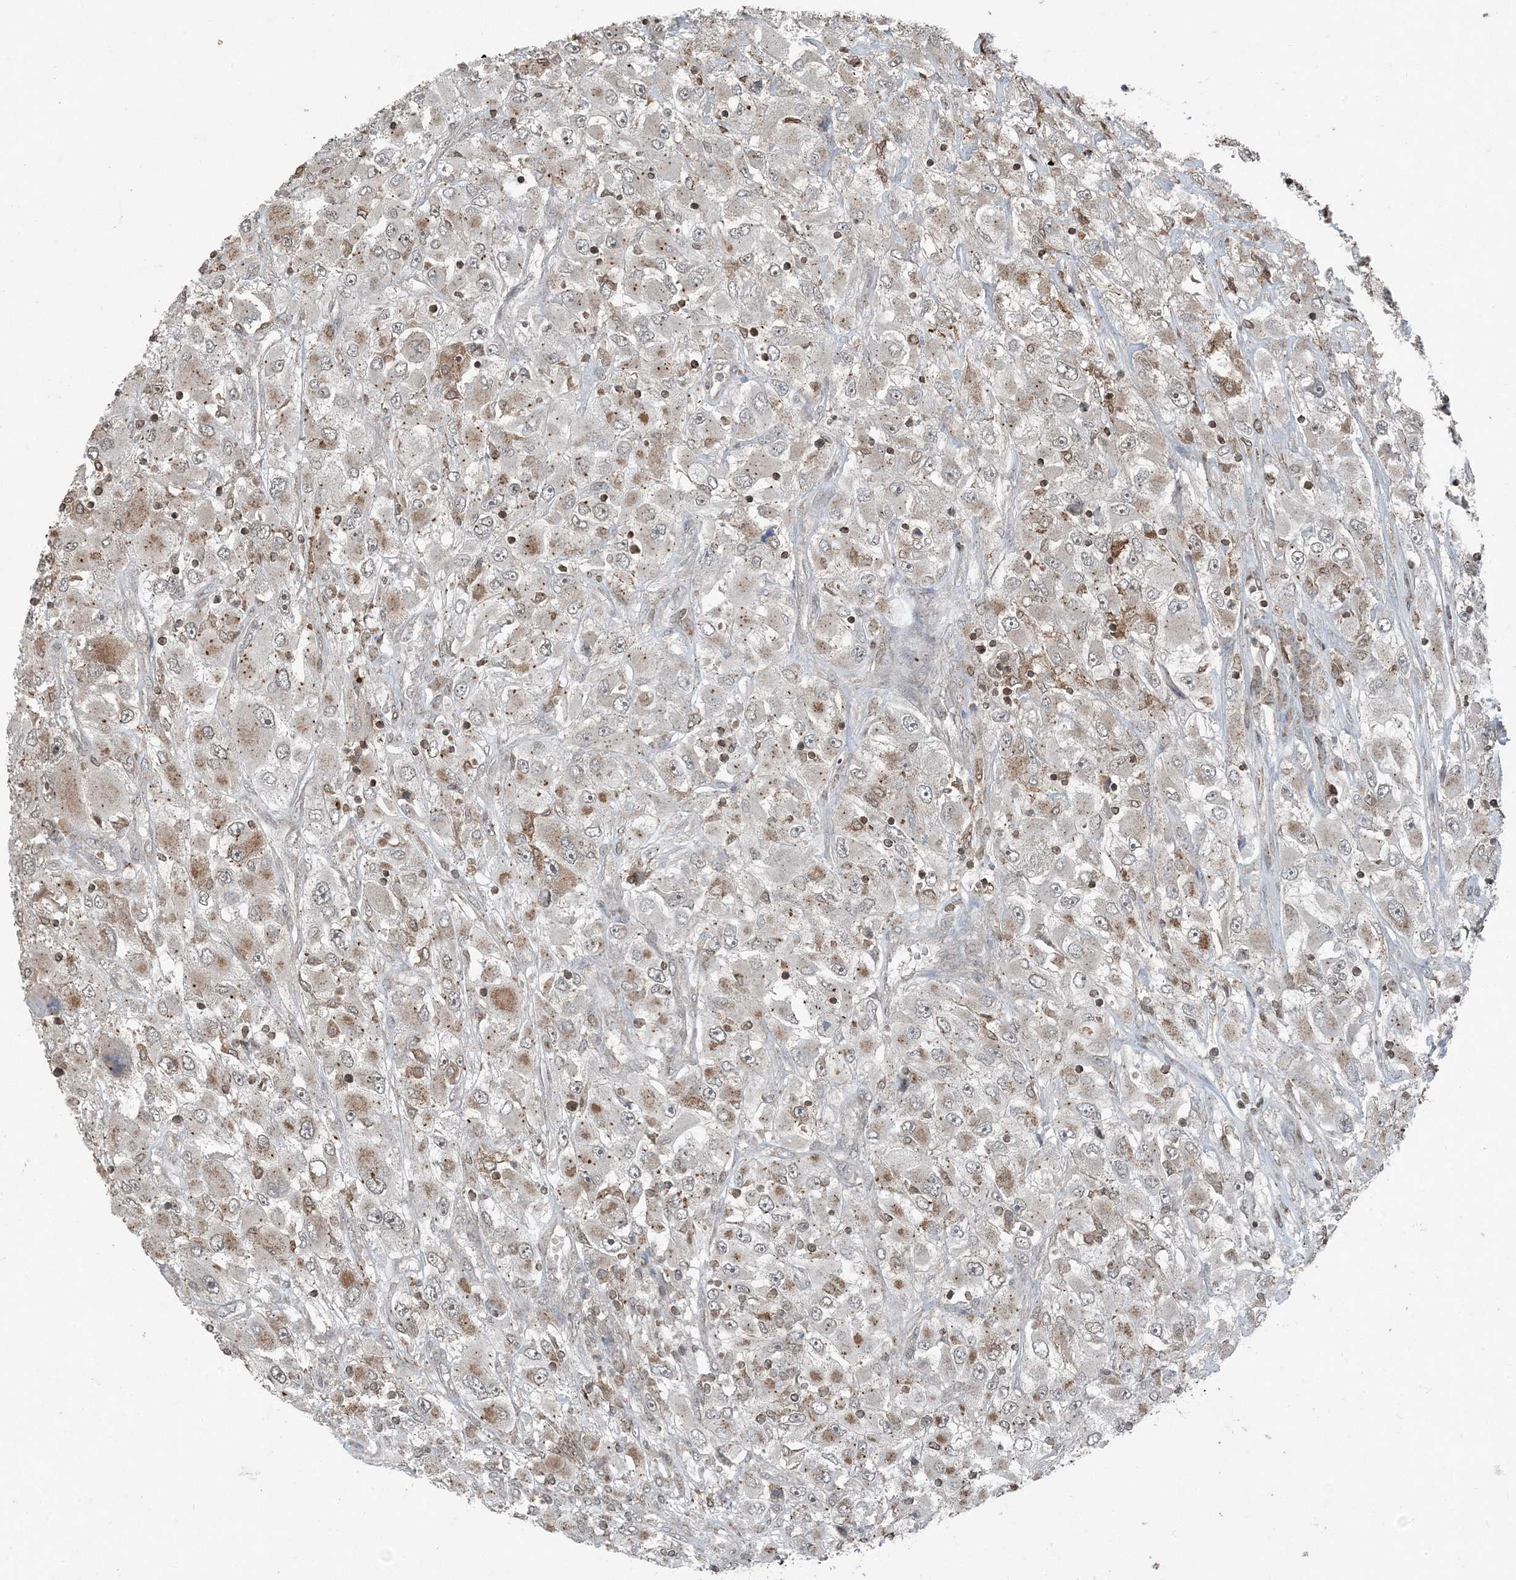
{"staining": {"intensity": "weak", "quantity": "25%-75%", "location": "cytoplasmic/membranous"}, "tissue": "renal cancer", "cell_type": "Tumor cells", "image_type": "cancer", "snomed": [{"axis": "morphology", "description": "Adenocarcinoma, NOS"}, {"axis": "topography", "description": "Kidney"}], "caption": "Renal cancer stained with DAB (3,3'-diaminobenzidine) immunohistochemistry shows low levels of weak cytoplasmic/membranous expression in about 25%-75% of tumor cells.", "gene": "GNL1", "patient": {"sex": "female", "age": 52}}